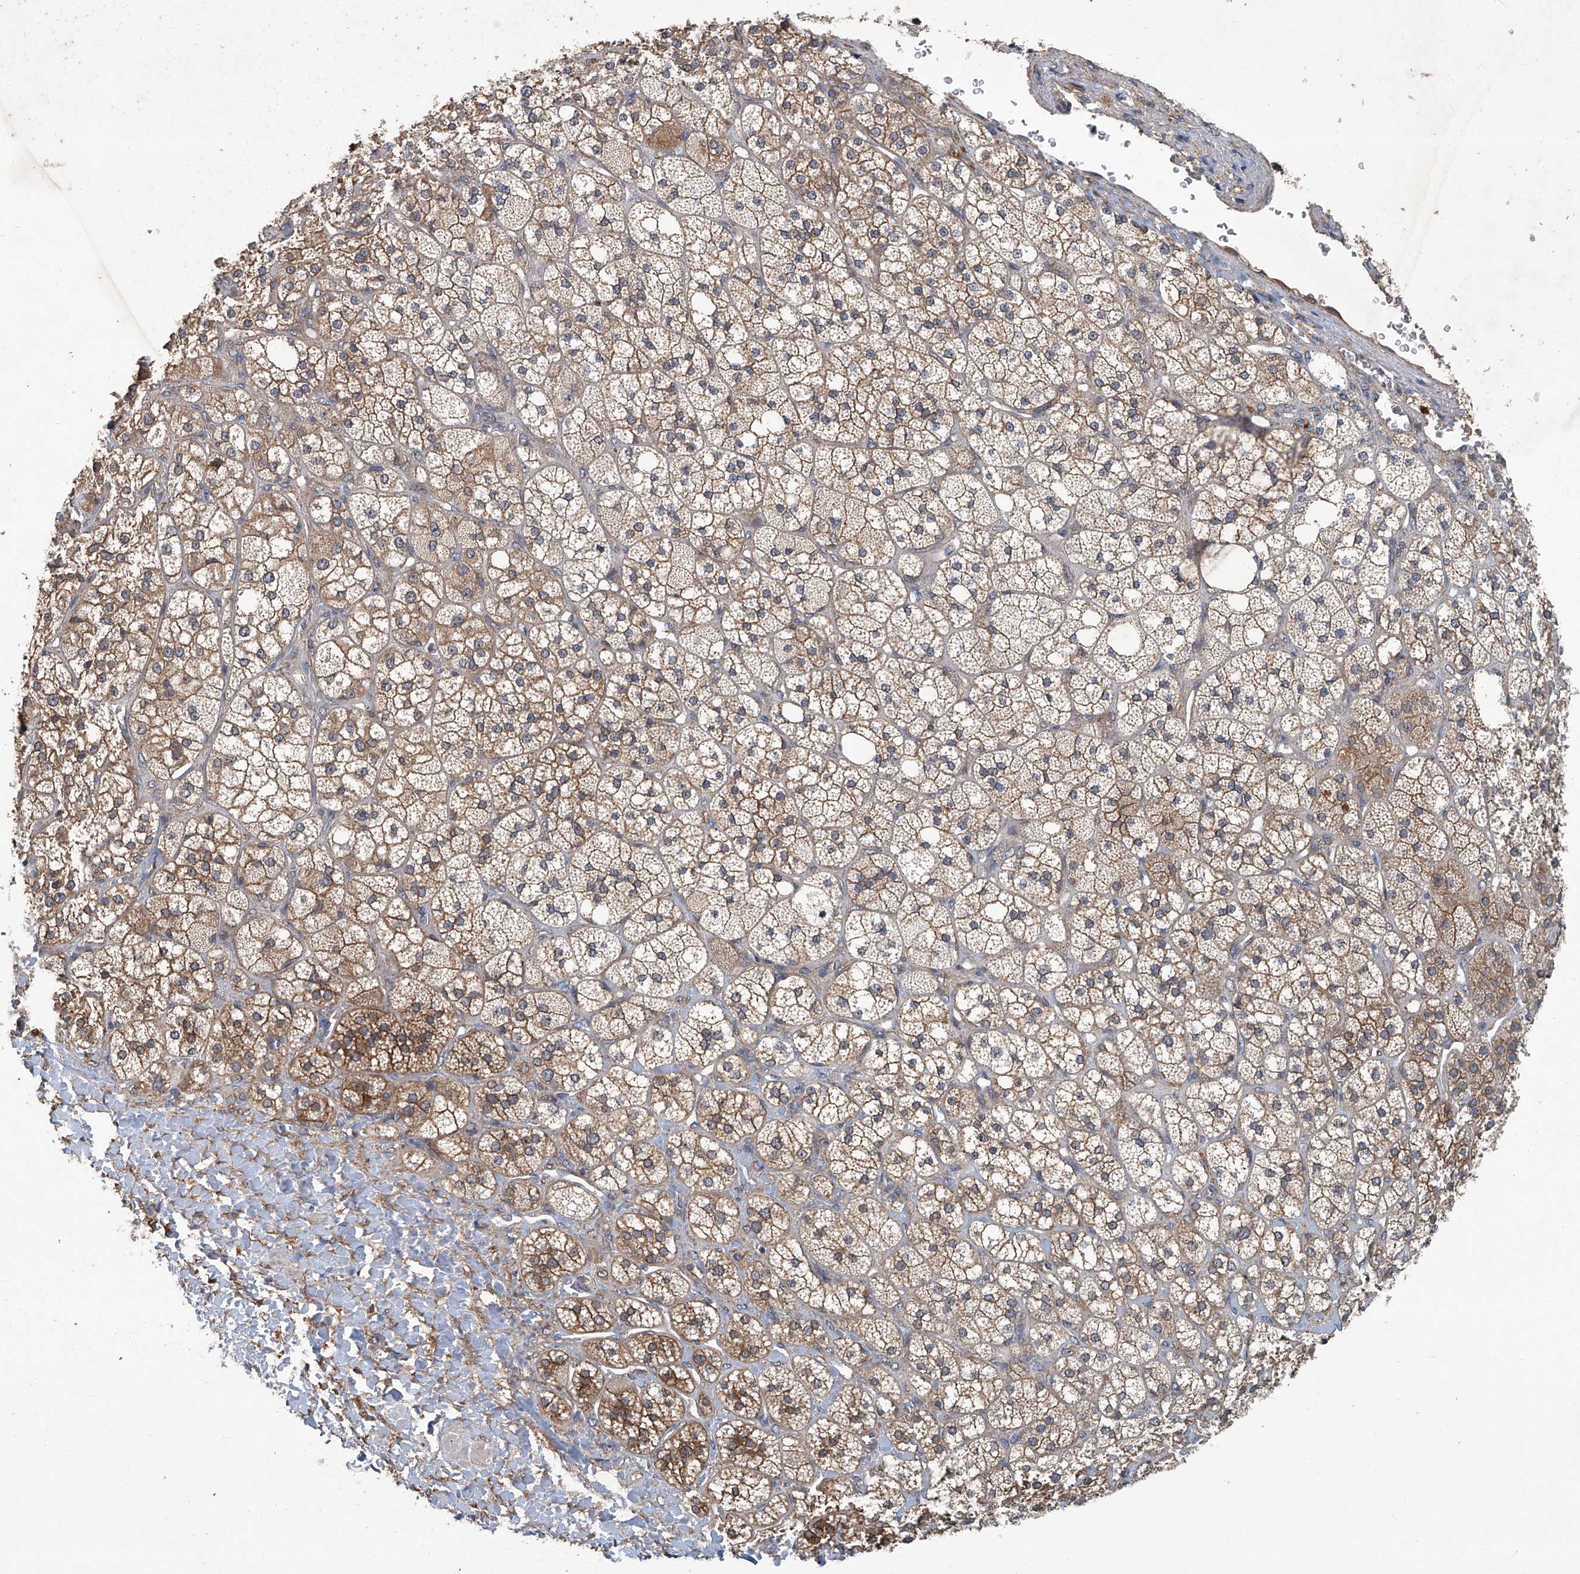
{"staining": {"intensity": "moderate", "quantity": ">75%", "location": "cytoplasmic/membranous"}, "tissue": "adrenal gland", "cell_type": "Glandular cells", "image_type": "normal", "snomed": [{"axis": "morphology", "description": "Normal tissue, NOS"}, {"axis": "topography", "description": "Adrenal gland"}], "caption": "IHC photomicrograph of unremarkable adrenal gland: adrenal gland stained using immunohistochemistry displays medium levels of moderate protein expression localized specifically in the cytoplasmic/membranous of glandular cells, appearing as a cytoplasmic/membranous brown color.", "gene": "ANKRD34A", "patient": {"sex": "male", "age": 61}}